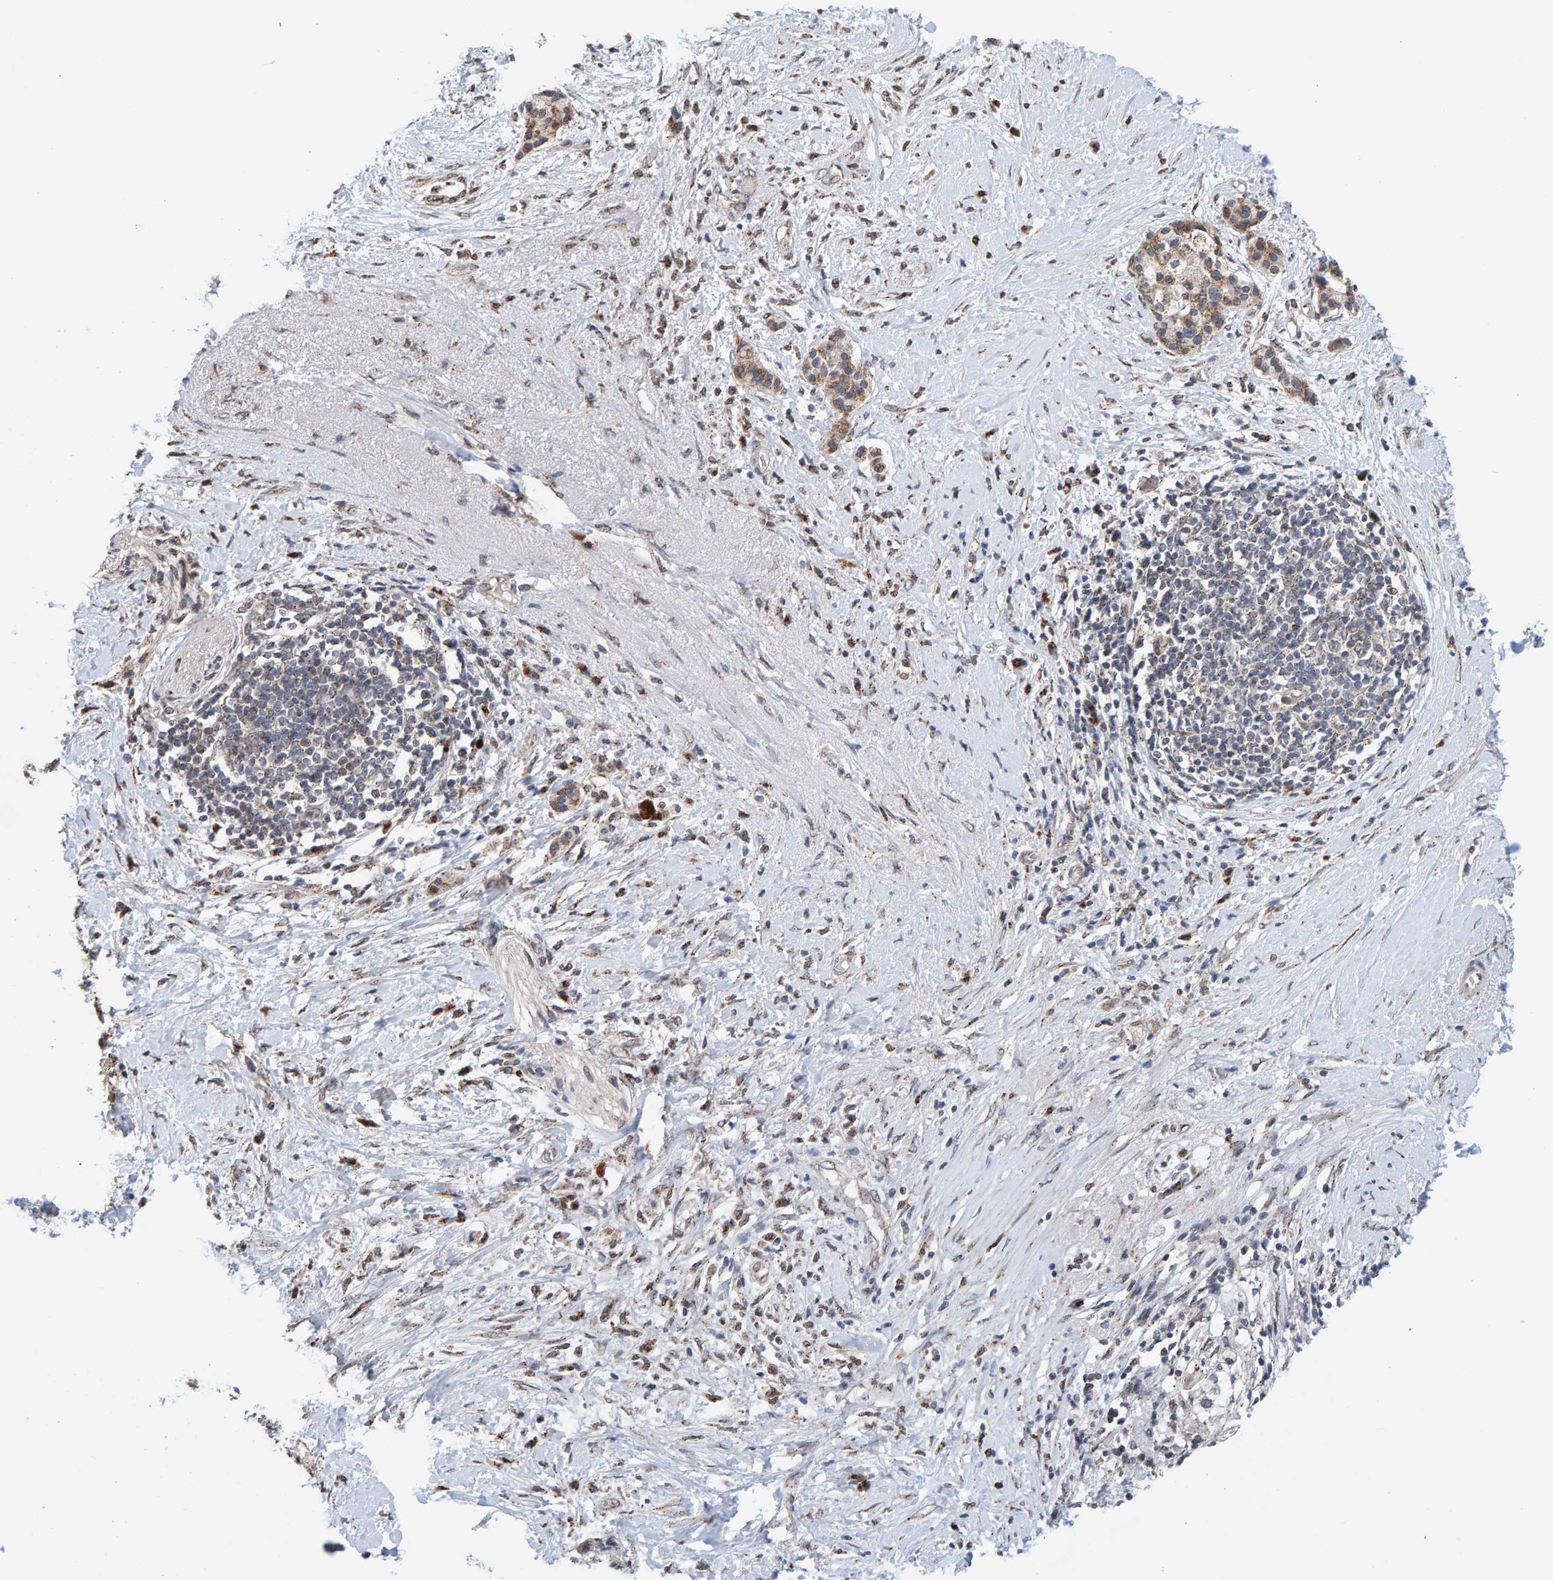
{"staining": {"intensity": "weak", "quantity": ">75%", "location": "cytoplasmic/membranous"}, "tissue": "pancreatic cancer", "cell_type": "Tumor cells", "image_type": "cancer", "snomed": [{"axis": "morphology", "description": "Normal tissue, NOS"}, {"axis": "morphology", "description": "Adenocarcinoma, NOS"}, {"axis": "topography", "description": "Pancreas"}, {"axis": "topography", "description": "Duodenum"}], "caption": "Immunohistochemical staining of pancreatic cancer (adenocarcinoma) reveals low levels of weak cytoplasmic/membranous protein positivity in approximately >75% of tumor cells.", "gene": "CCDC25", "patient": {"sex": "female", "age": 60}}